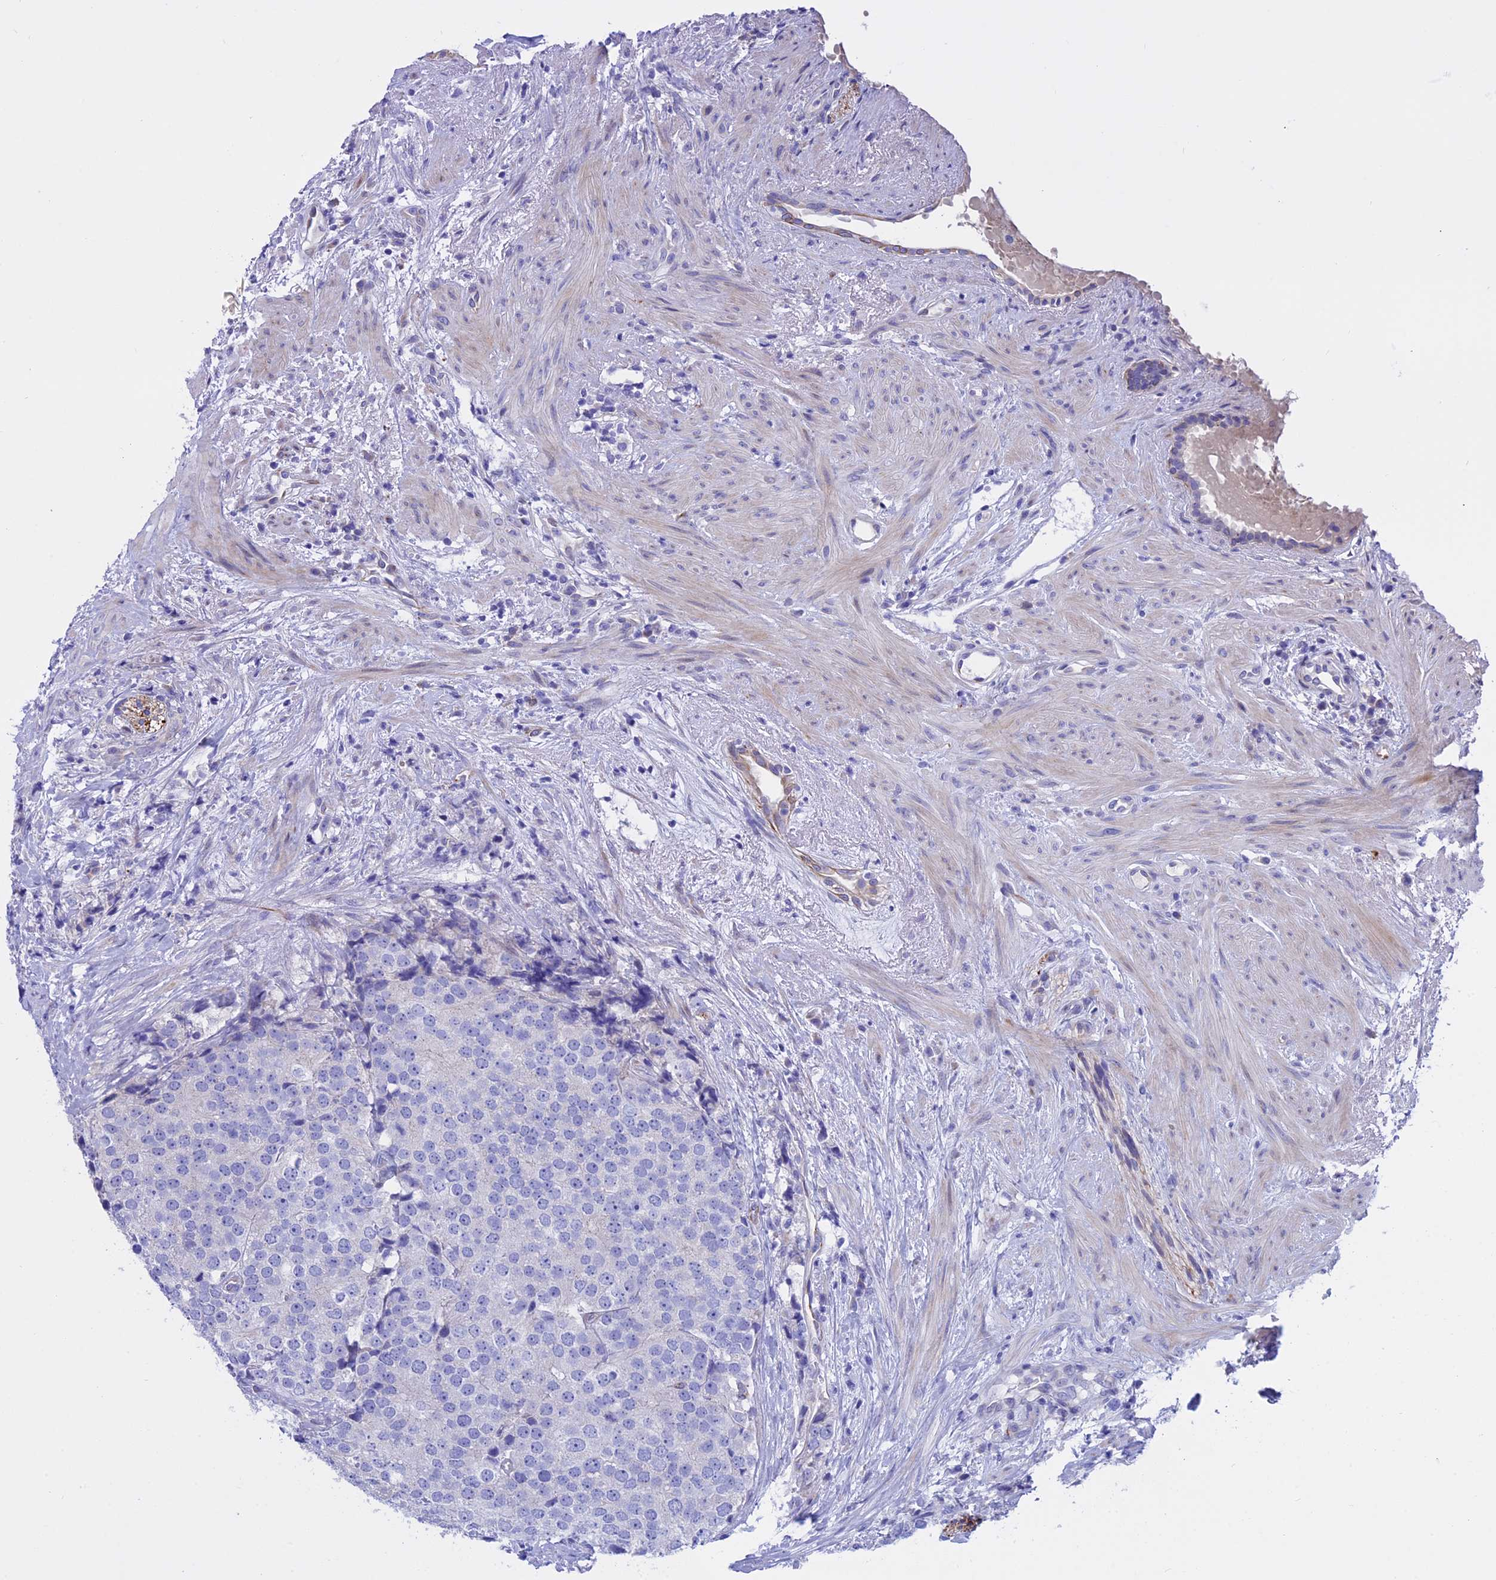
{"staining": {"intensity": "negative", "quantity": "none", "location": "none"}, "tissue": "prostate cancer", "cell_type": "Tumor cells", "image_type": "cancer", "snomed": [{"axis": "morphology", "description": "Adenocarcinoma, High grade"}, {"axis": "topography", "description": "Prostate"}], "caption": "There is no significant staining in tumor cells of prostate cancer.", "gene": "TMEM138", "patient": {"sex": "male", "age": 49}}